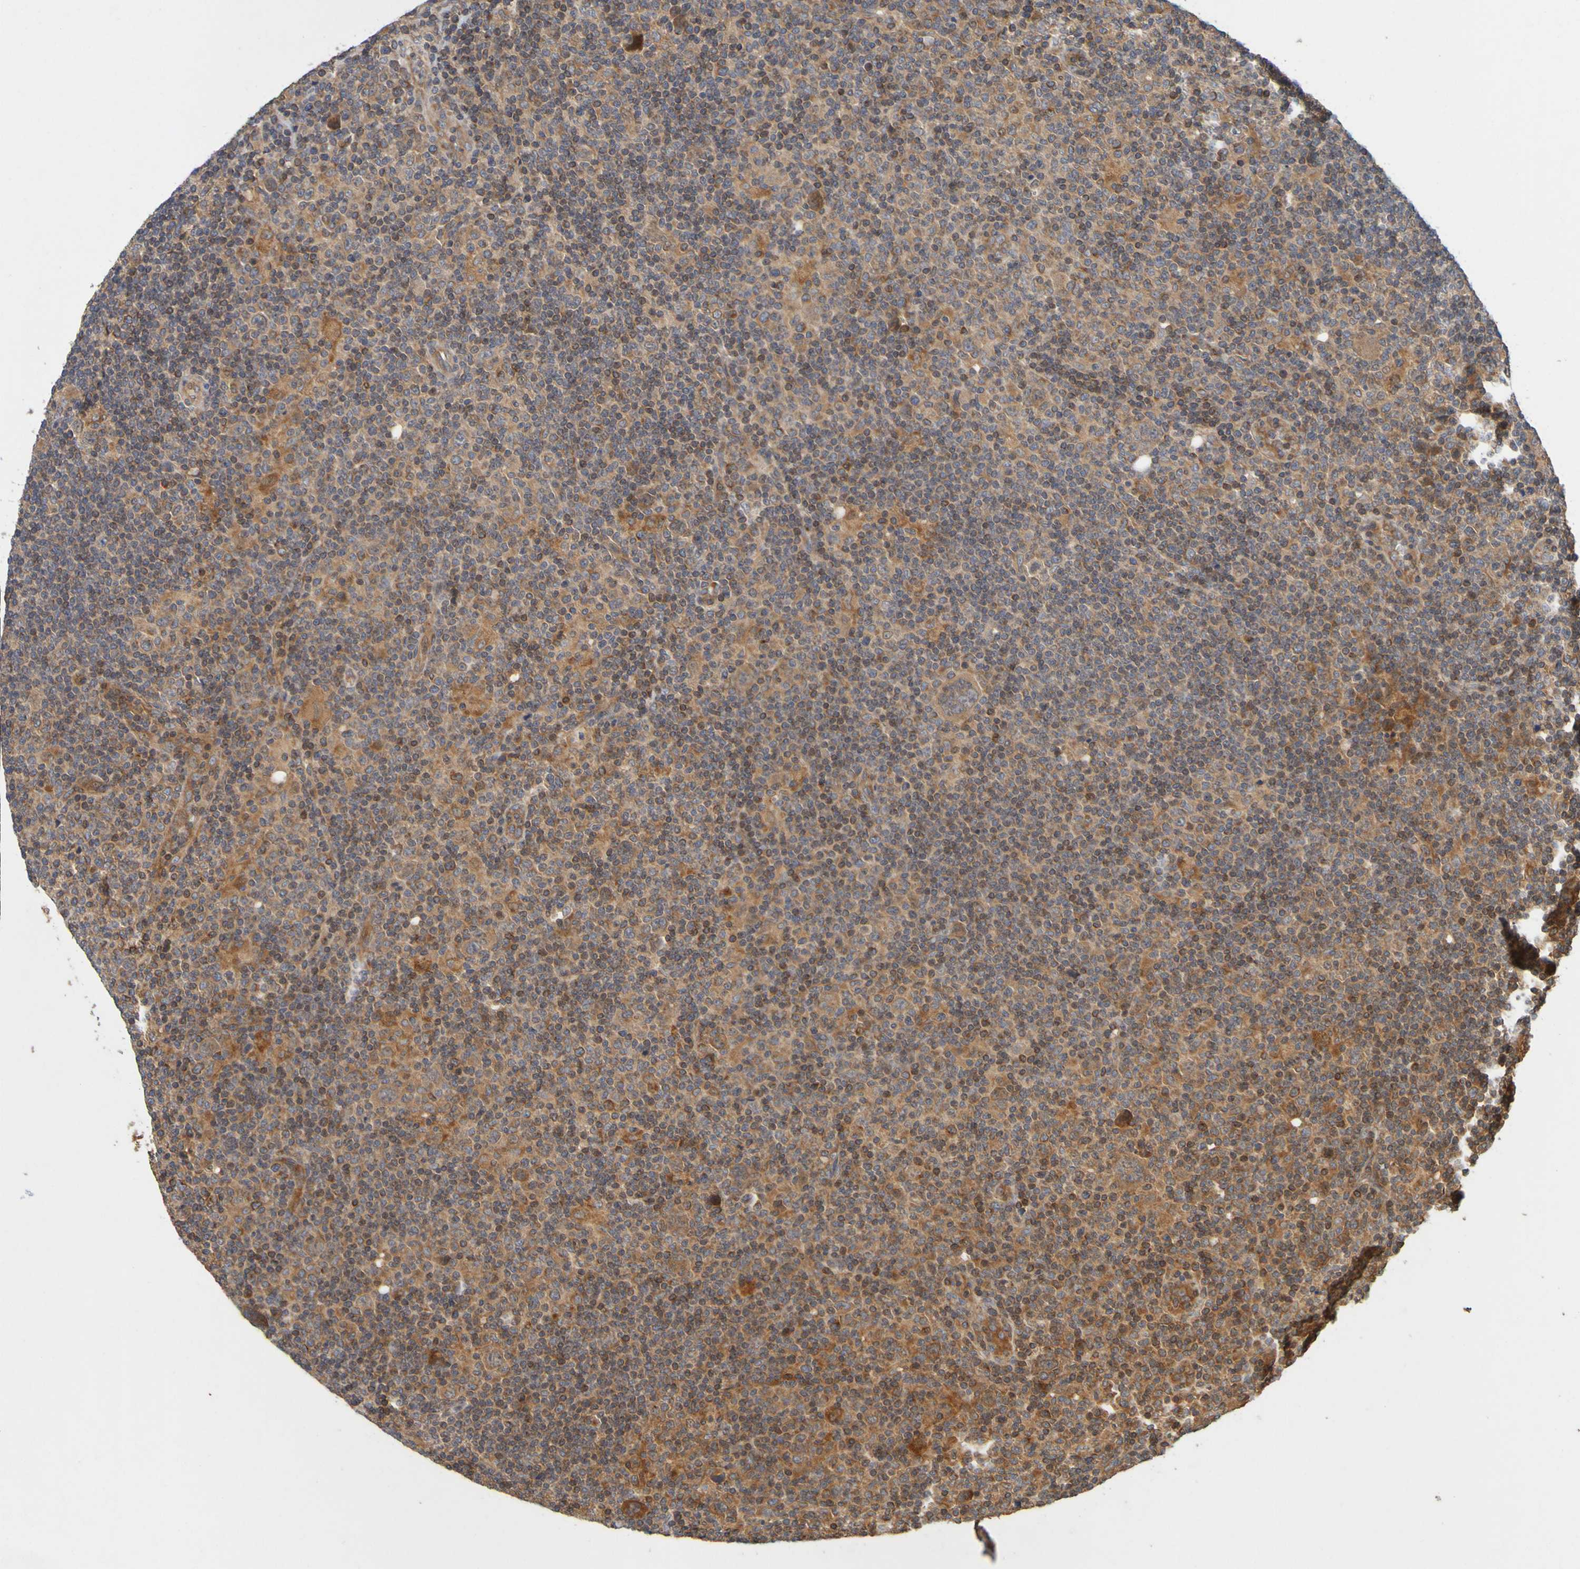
{"staining": {"intensity": "strong", "quantity": "25%-75%", "location": "cytoplasmic/membranous"}, "tissue": "lymphoma", "cell_type": "Tumor cells", "image_type": "cancer", "snomed": [{"axis": "morphology", "description": "Hodgkin's disease, NOS"}, {"axis": "topography", "description": "Lymph node"}], "caption": "Immunohistochemical staining of human Hodgkin's disease reveals strong cytoplasmic/membranous protein staining in approximately 25%-75% of tumor cells. Nuclei are stained in blue.", "gene": "OCRL", "patient": {"sex": "female", "age": 57}}